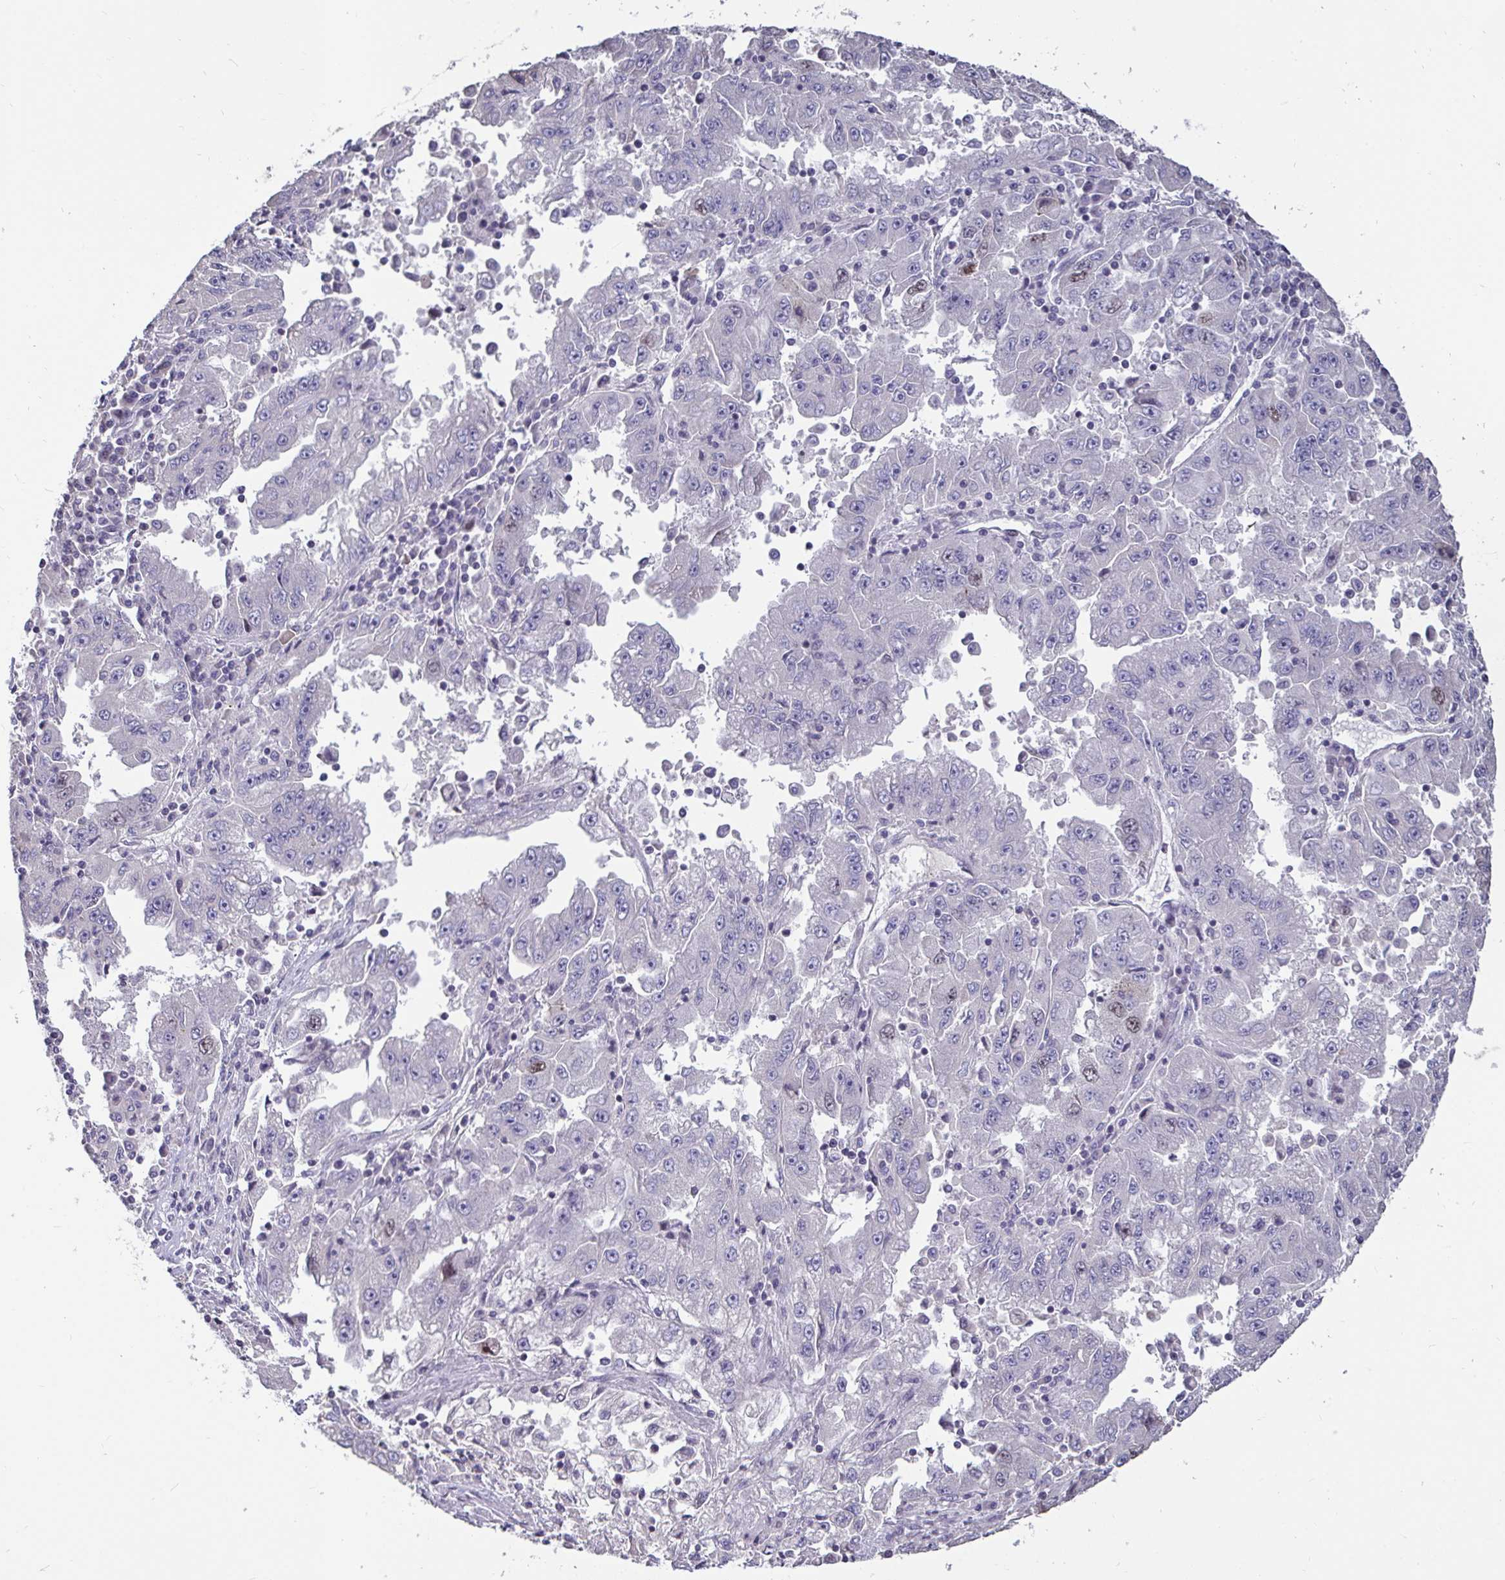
{"staining": {"intensity": "negative", "quantity": "none", "location": "none"}, "tissue": "lung cancer", "cell_type": "Tumor cells", "image_type": "cancer", "snomed": [{"axis": "morphology", "description": "Adenocarcinoma, NOS"}, {"axis": "morphology", "description": "Adenocarcinoma primary or metastatic"}, {"axis": "topography", "description": "Lung"}], "caption": "Tumor cells show no significant positivity in adenocarcinoma primary or metastatic (lung). Nuclei are stained in blue.", "gene": "ANLN", "patient": {"sex": "male", "age": 74}}